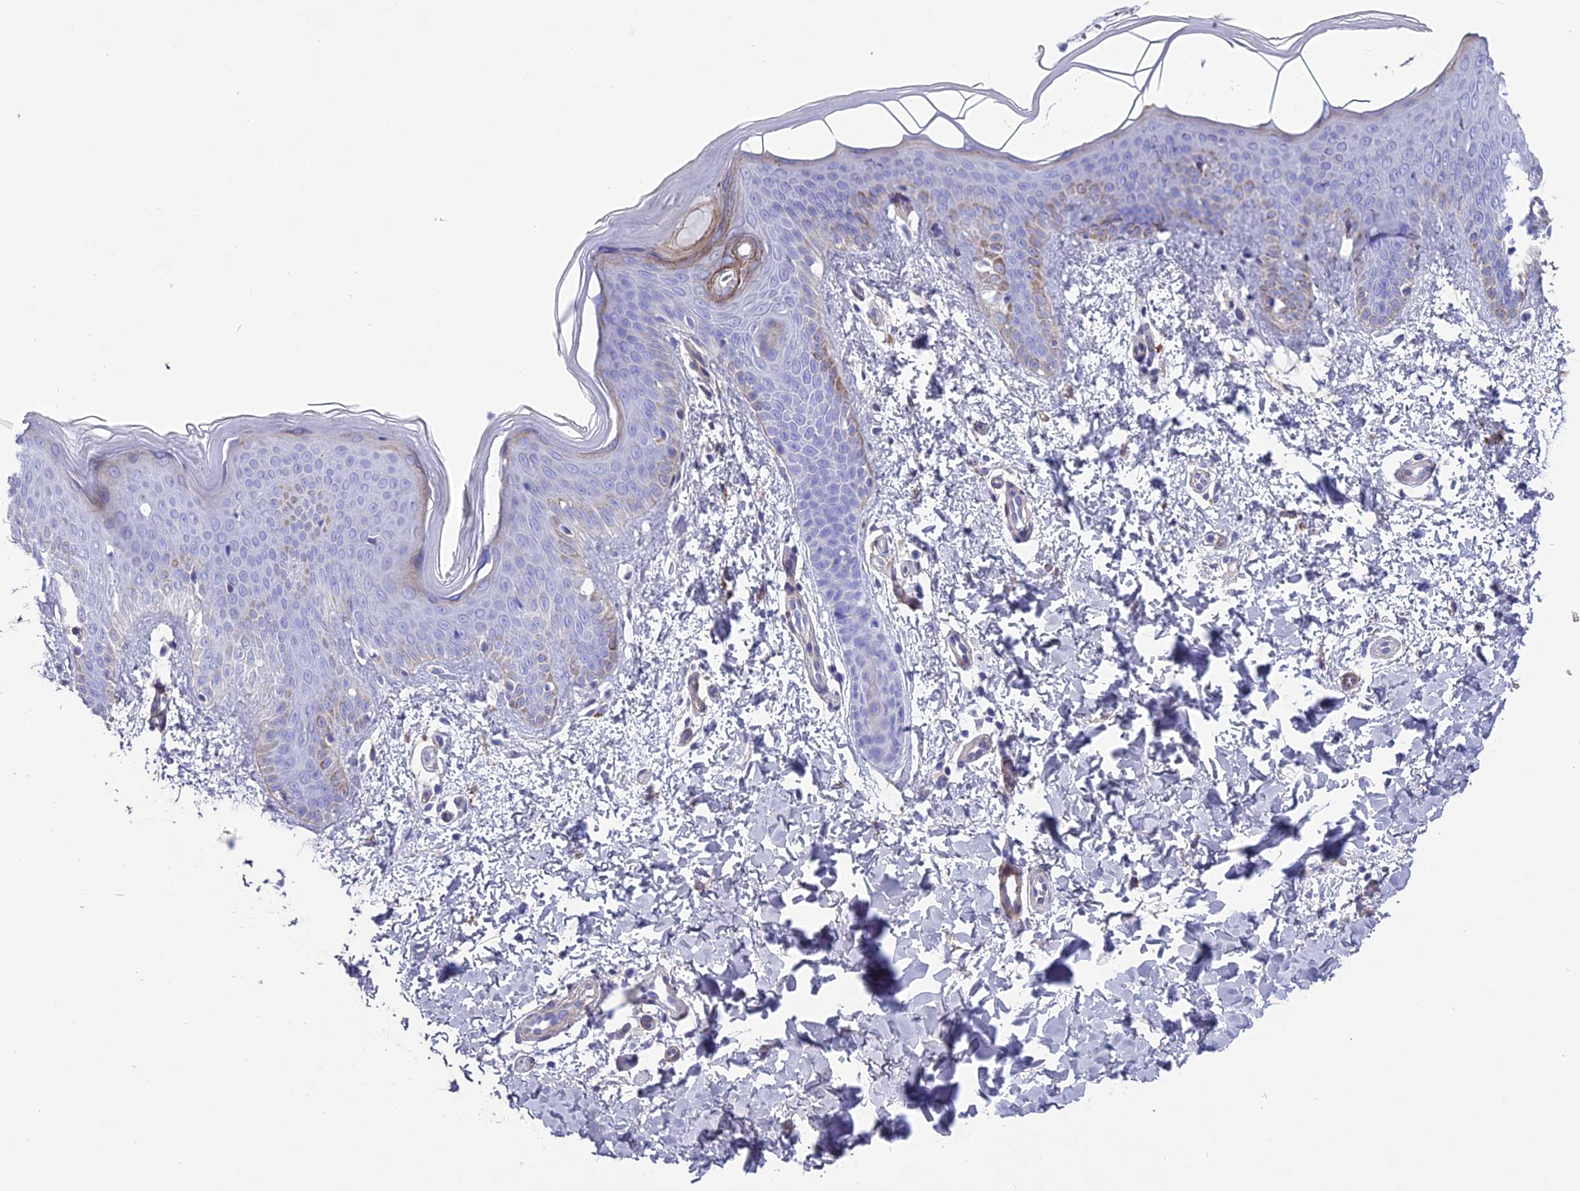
{"staining": {"intensity": "negative", "quantity": "none", "location": "none"}, "tissue": "skin", "cell_type": "Fibroblasts", "image_type": "normal", "snomed": [{"axis": "morphology", "description": "Normal tissue, NOS"}, {"axis": "topography", "description": "Skin"}], "caption": "IHC histopathology image of unremarkable human skin stained for a protein (brown), which displays no expression in fibroblasts. (Brightfield microscopy of DAB IHC at high magnification).", "gene": "TNS1", "patient": {"sex": "male", "age": 36}}